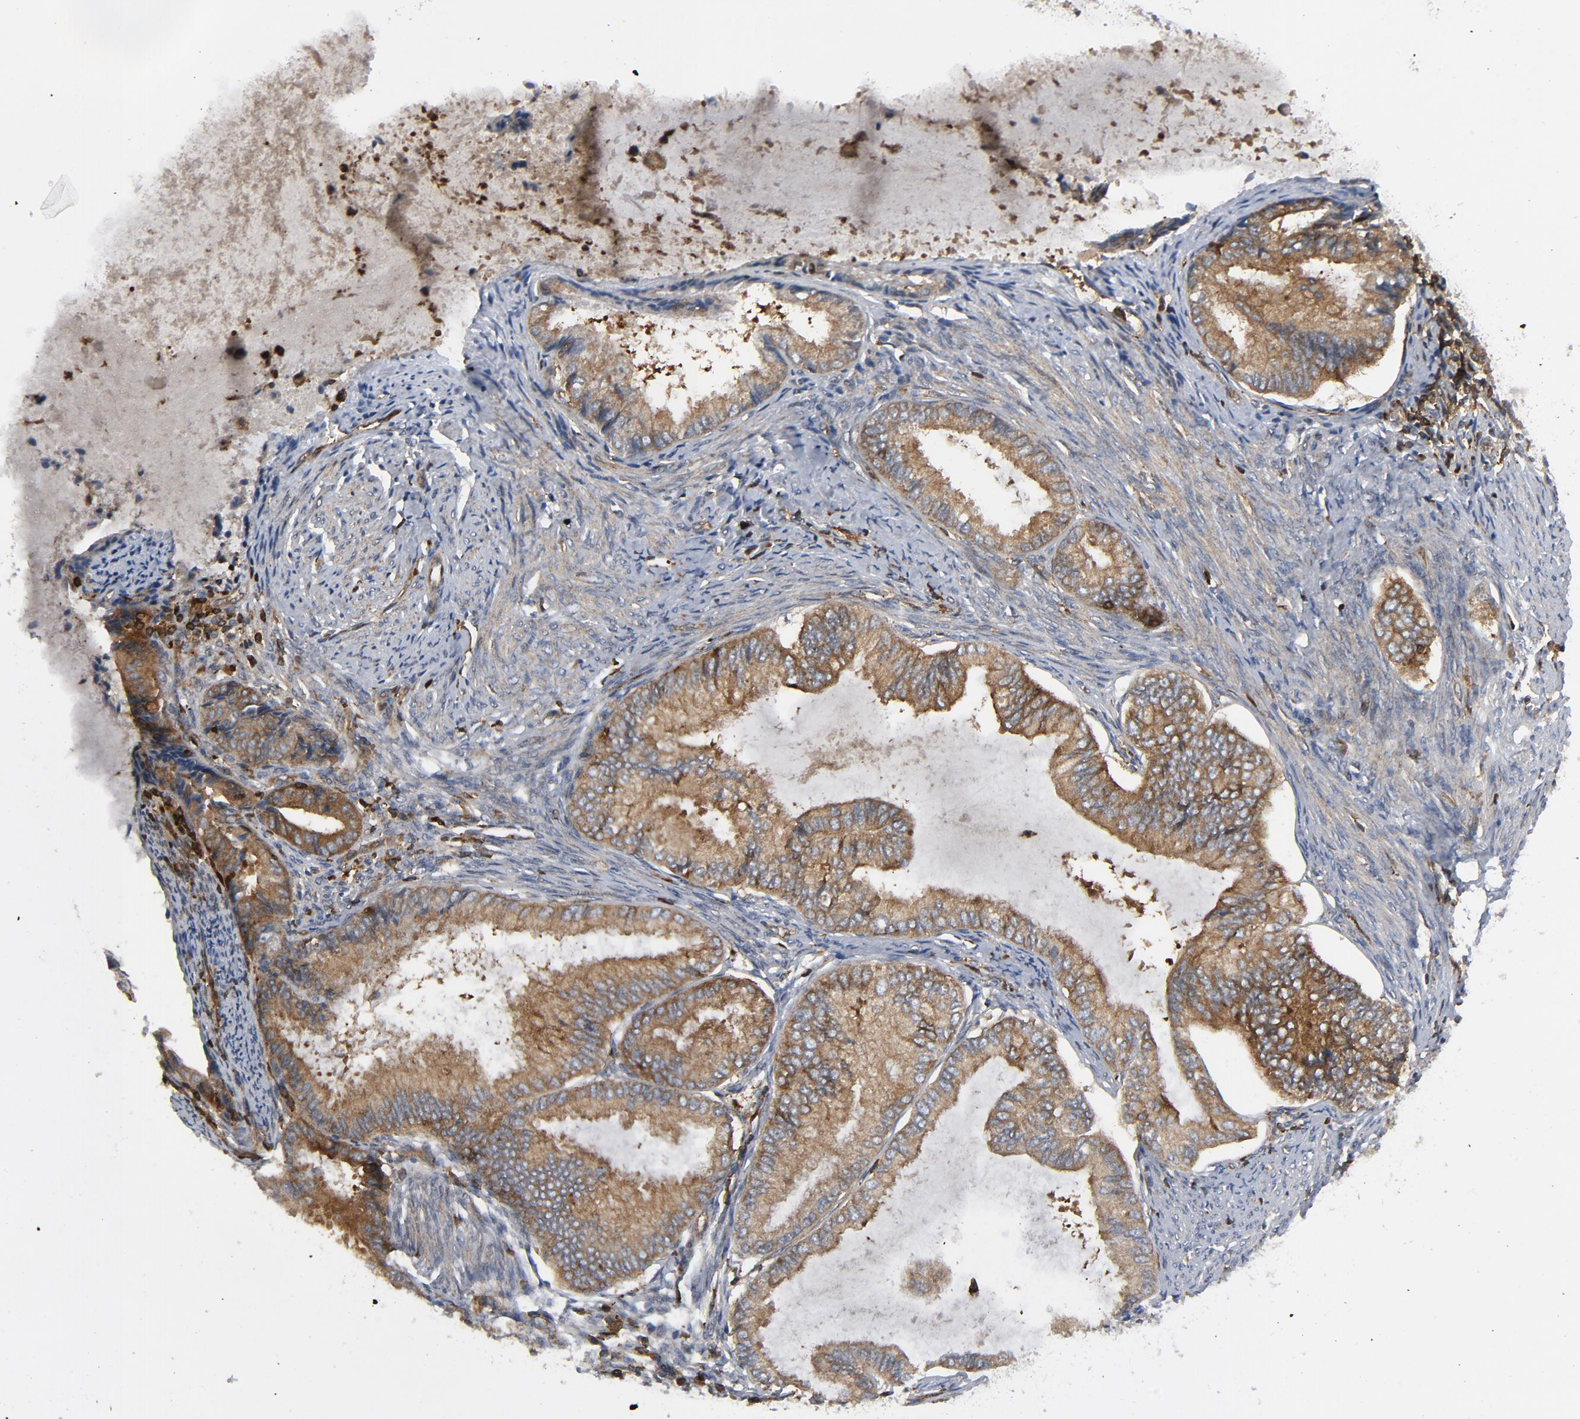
{"staining": {"intensity": "moderate", "quantity": ">75%", "location": "cytoplasmic/membranous"}, "tissue": "endometrial cancer", "cell_type": "Tumor cells", "image_type": "cancer", "snomed": [{"axis": "morphology", "description": "Adenocarcinoma, NOS"}, {"axis": "topography", "description": "Endometrium"}], "caption": "DAB immunohistochemical staining of human endometrial cancer shows moderate cytoplasmic/membranous protein positivity in approximately >75% of tumor cells.", "gene": "YES1", "patient": {"sex": "female", "age": 86}}